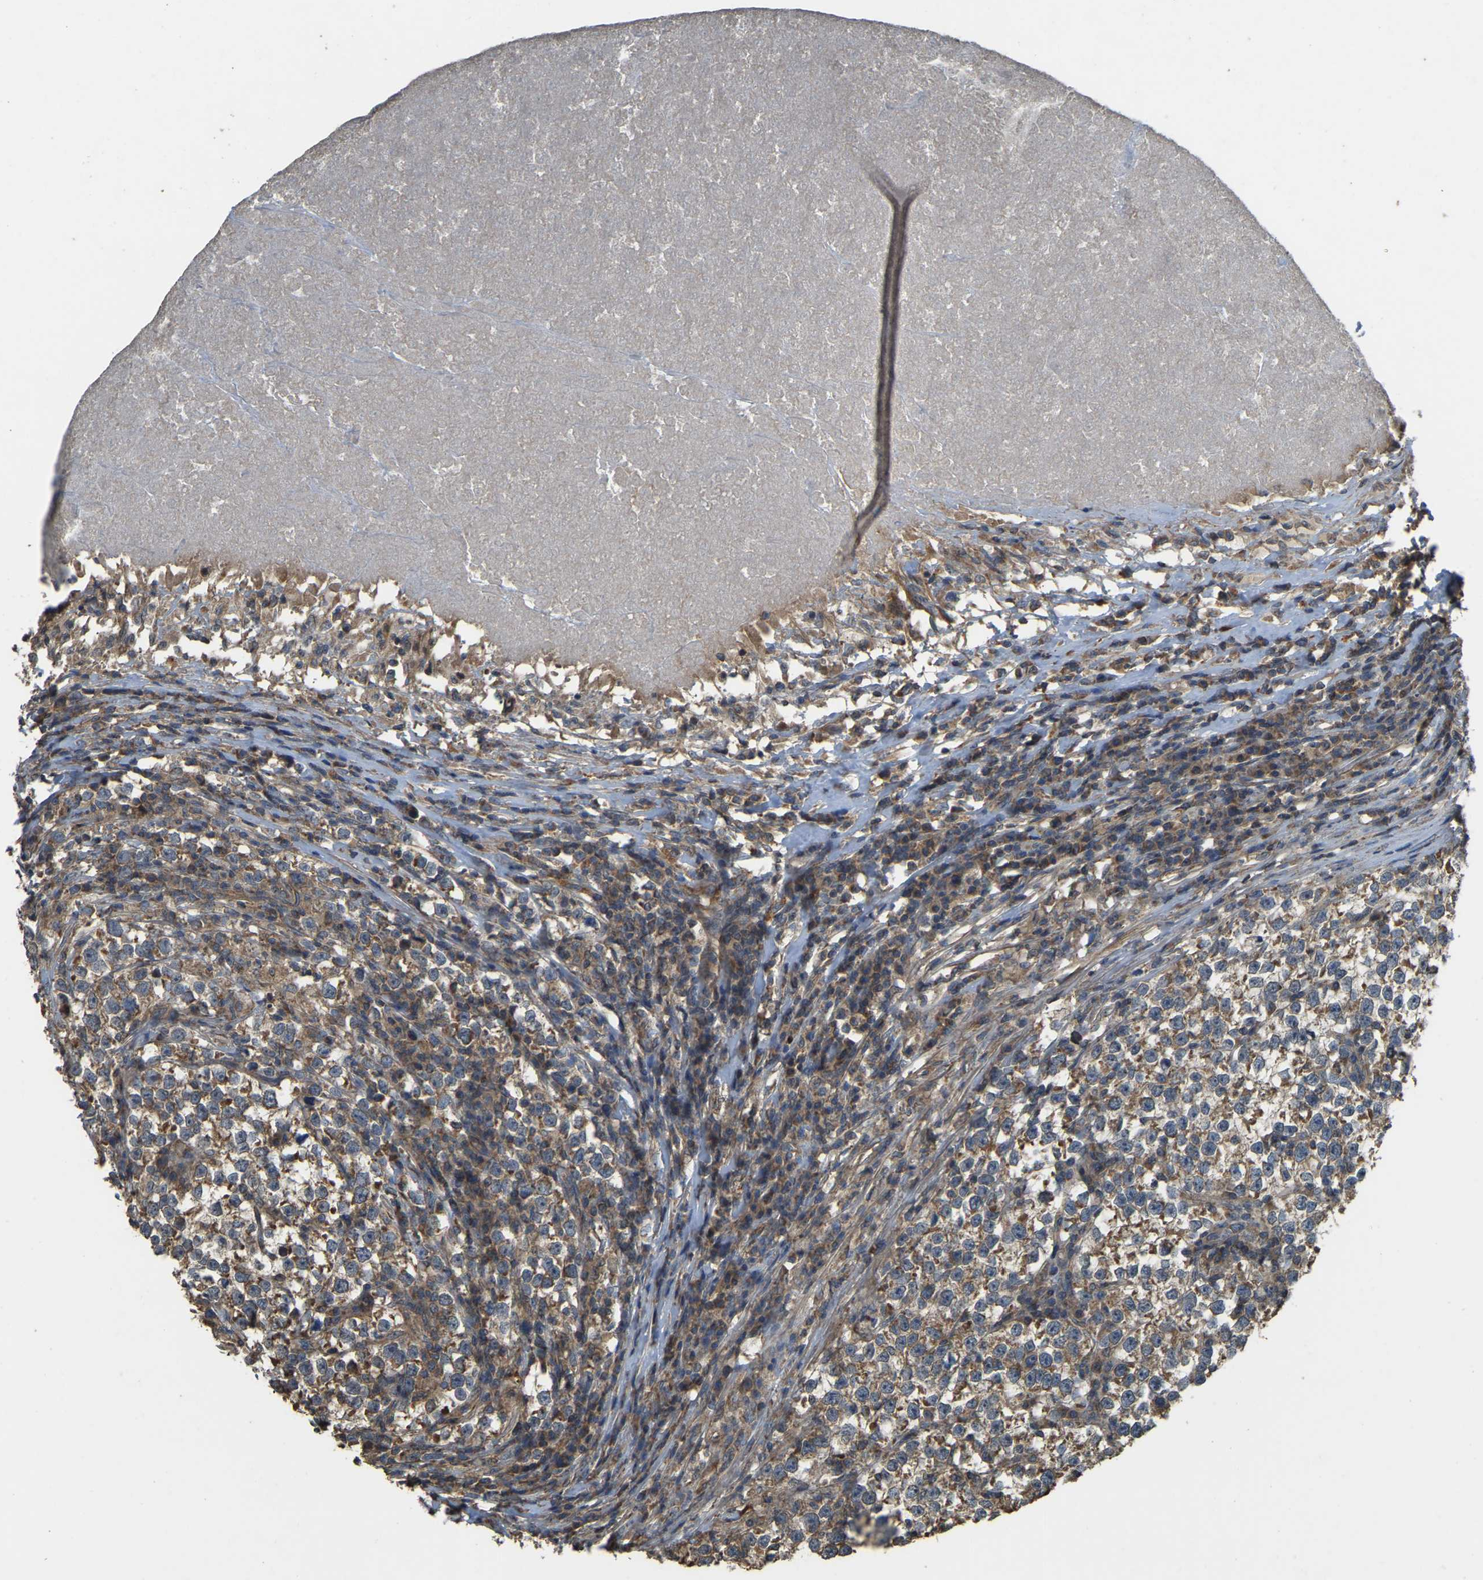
{"staining": {"intensity": "moderate", "quantity": ">75%", "location": "cytoplasmic/membranous"}, "tissue": "testis cancer", "cell_type": "Tumor cells", "image_type": "cancer", "snomed": [{"axis": "morphology", "description": "Normal tissue, NOS"}, {"axis": "morphology", "description": "Seminoma, NOS"}, {"axis": "topography", "description": "Testis"}], "caption": "Brown immunohistochemical staining in testis cancer shows moderate cytoplasmic/membranous expression in about >75% of tumor cells.", "gene": "GNG2", "patient": {"sex": "male", "age": 43}}